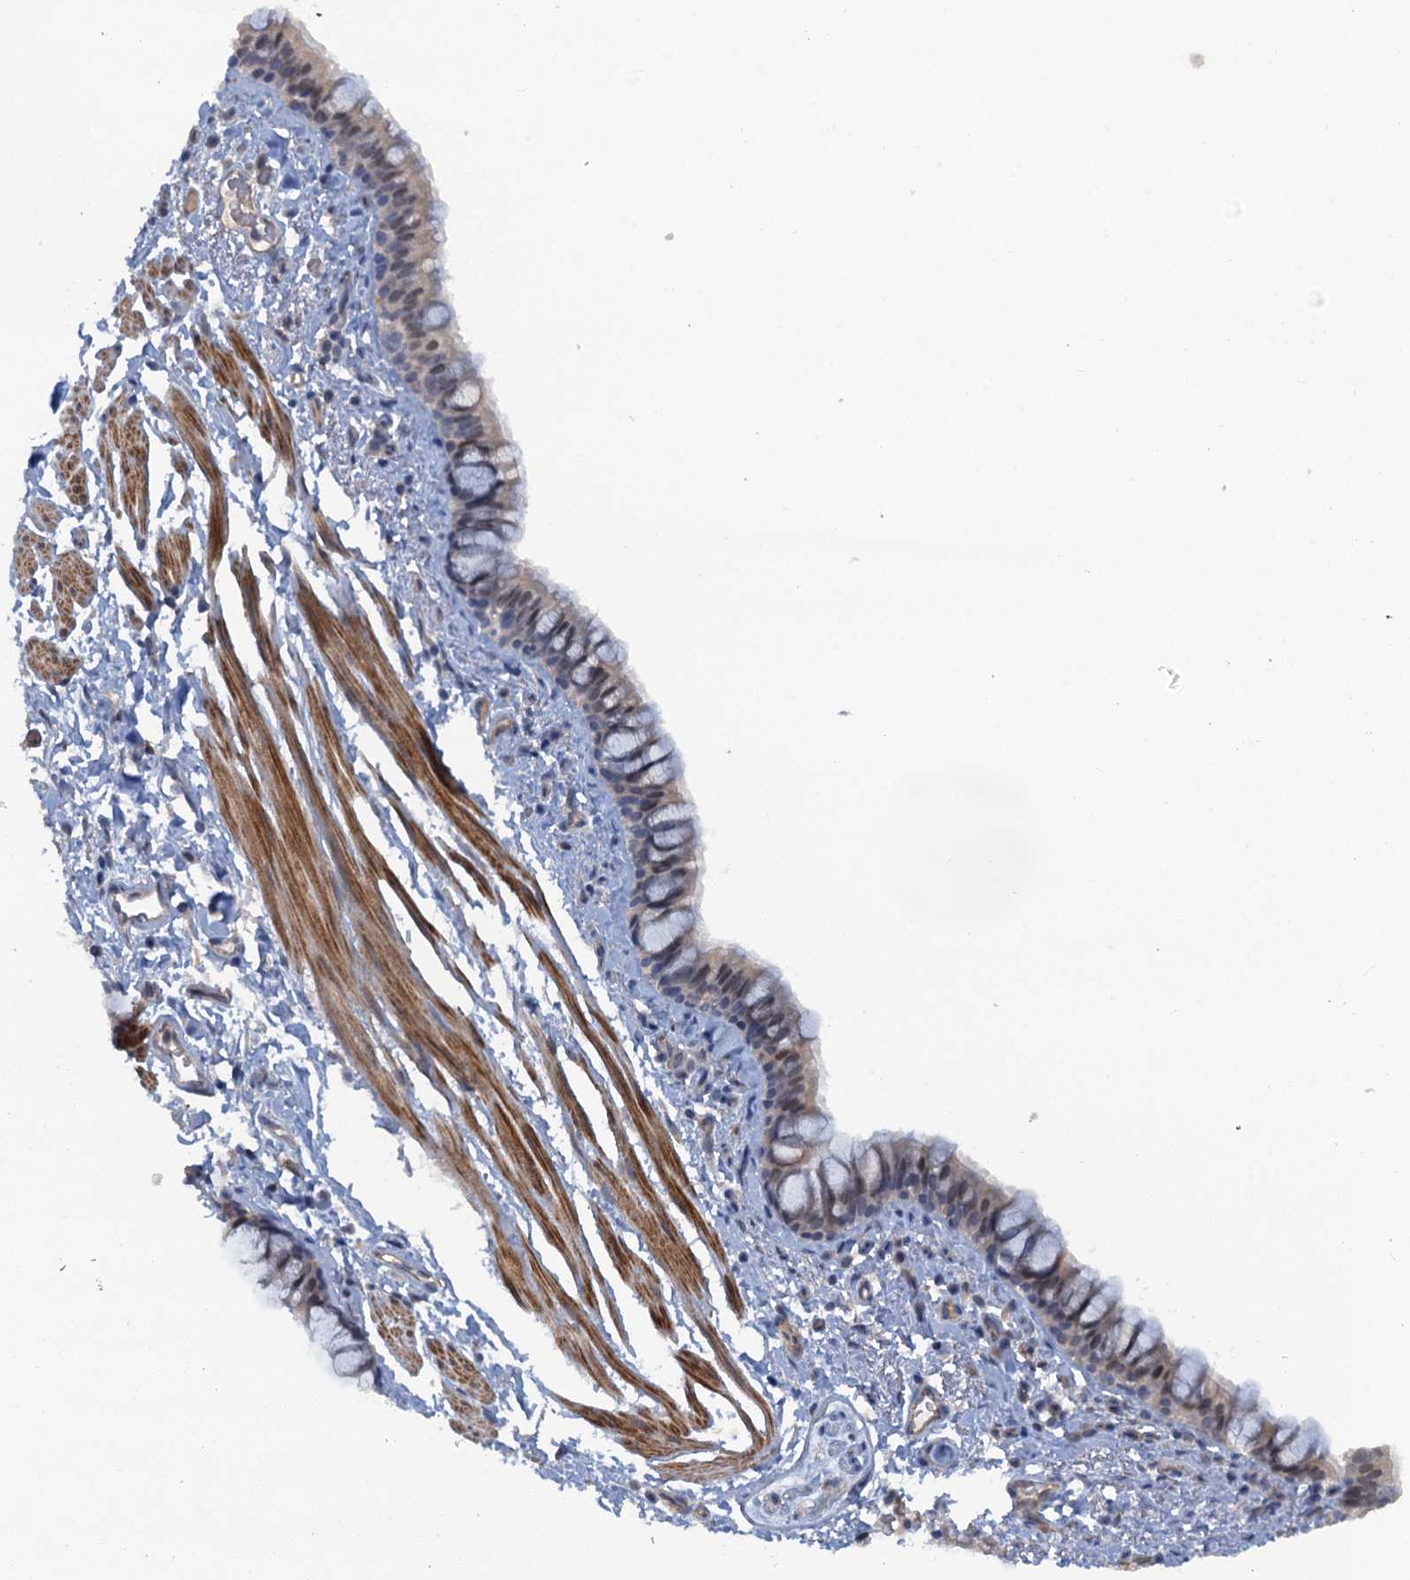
{"staining": {"intensity": "weak", "quantity": "<25%", "location": "nuclear"}, "tissue": "bronchus", "cell_type": "Respiratory epithelial cells", "image_type": "normal", "snomed": [{"axis": "morphology", "description": "Normal tissue, NOS"}, {"axis": "topography", "description": "Cartilage tissue"}, {"axis": "topography", "description": "Bronchus"}], "caption": "Immunohistochemical staining of unremarkable human bronchus displays no significant staining in respiratory epithelial cells. (Brightfield microscopy of DAB (3,3'-diaminobenzidine) IHC at high magnification).", "gene": "MYO16", "patient": {"sex": "female", "age": 36}}